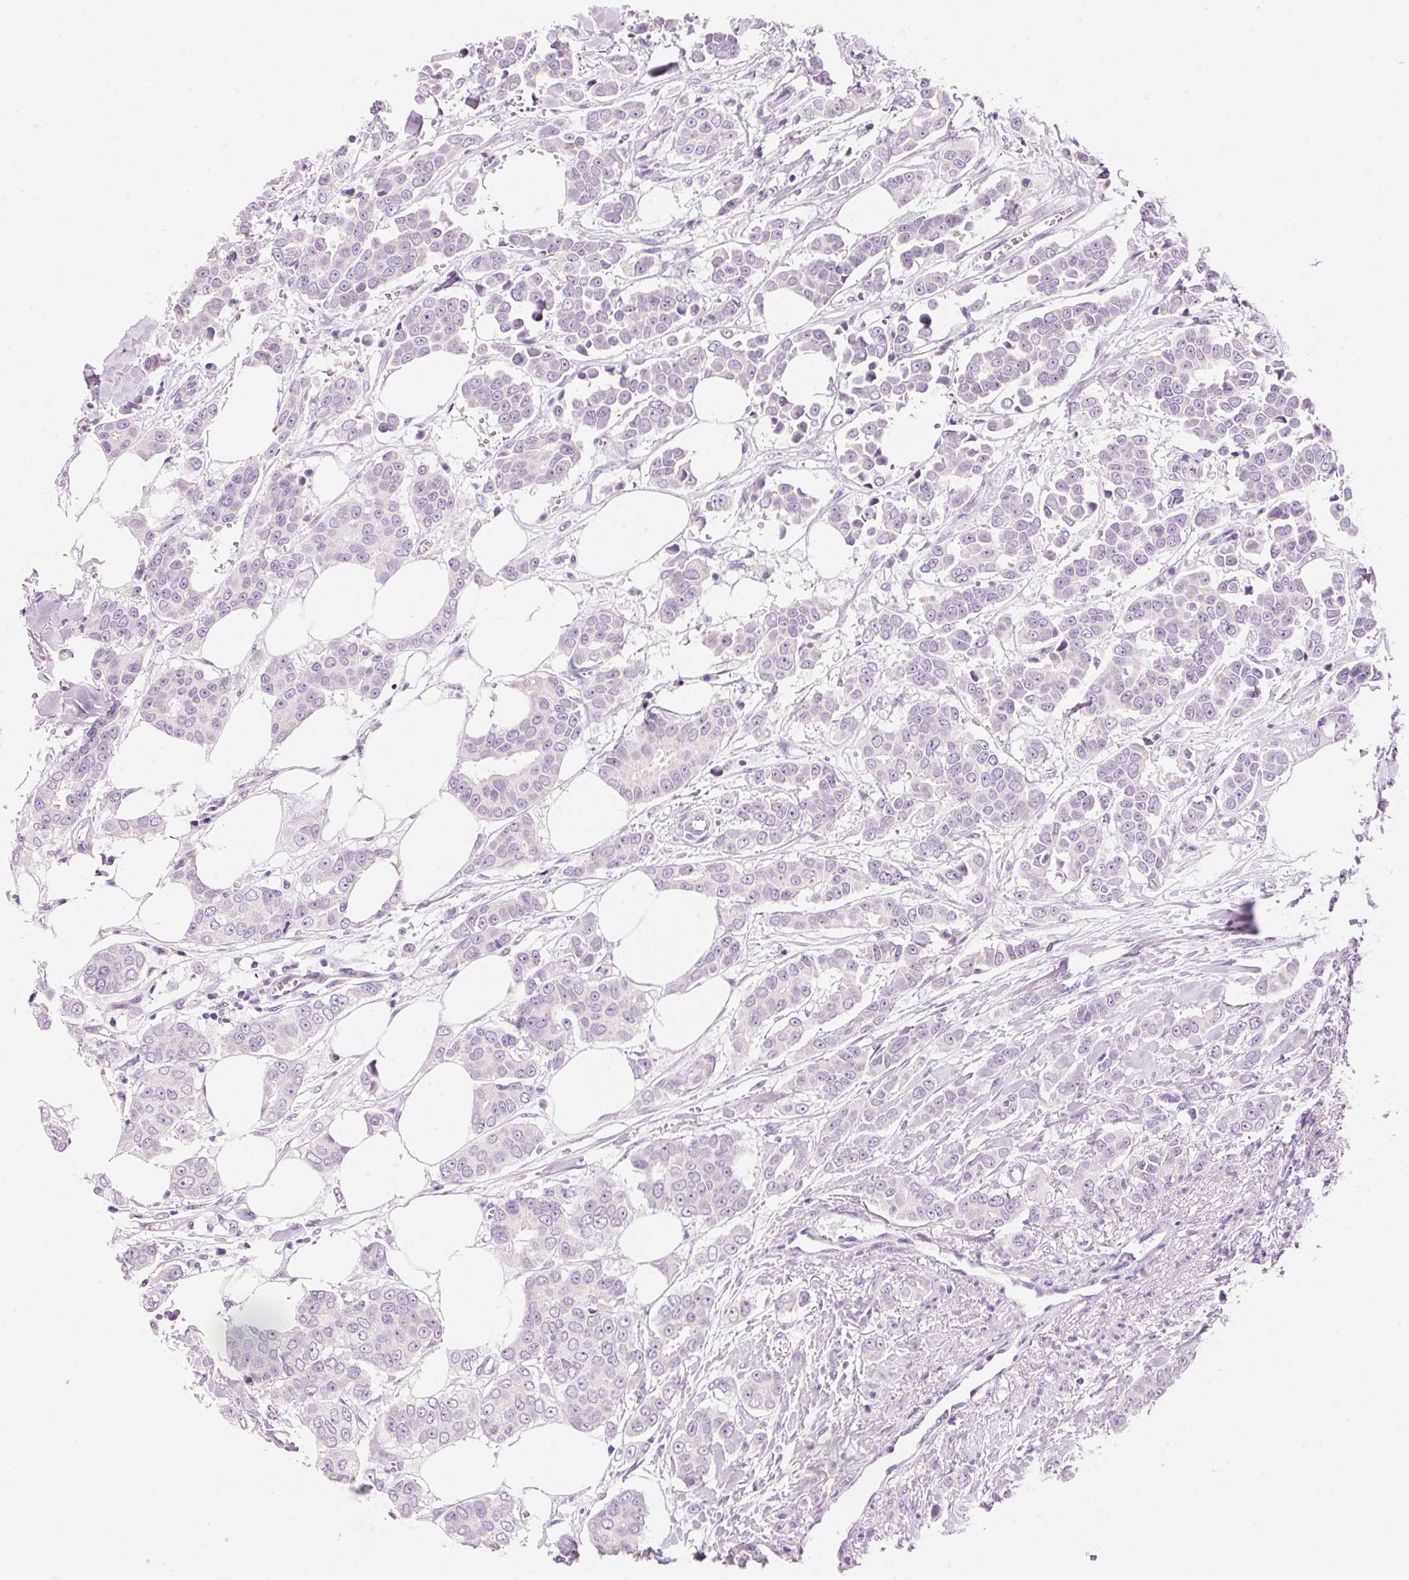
{"staining": {"intensity": "negative", "quantity": "none", "location": "none"}, "tissue": "breast cancer", "cell_type": "Tumor cells", "image_type": "cancer", "snomed": [{"axis": "morphology", "description": "Duct carcinoma"}, {"axis": "topography", "description": "Breast"}], "caption": "Micrograph shows no significant protein positivity in tumor cells of breast intraductal carcinoma.", "gene": "HSD17B2", "patient": {"sex": "female", "age": 94}}